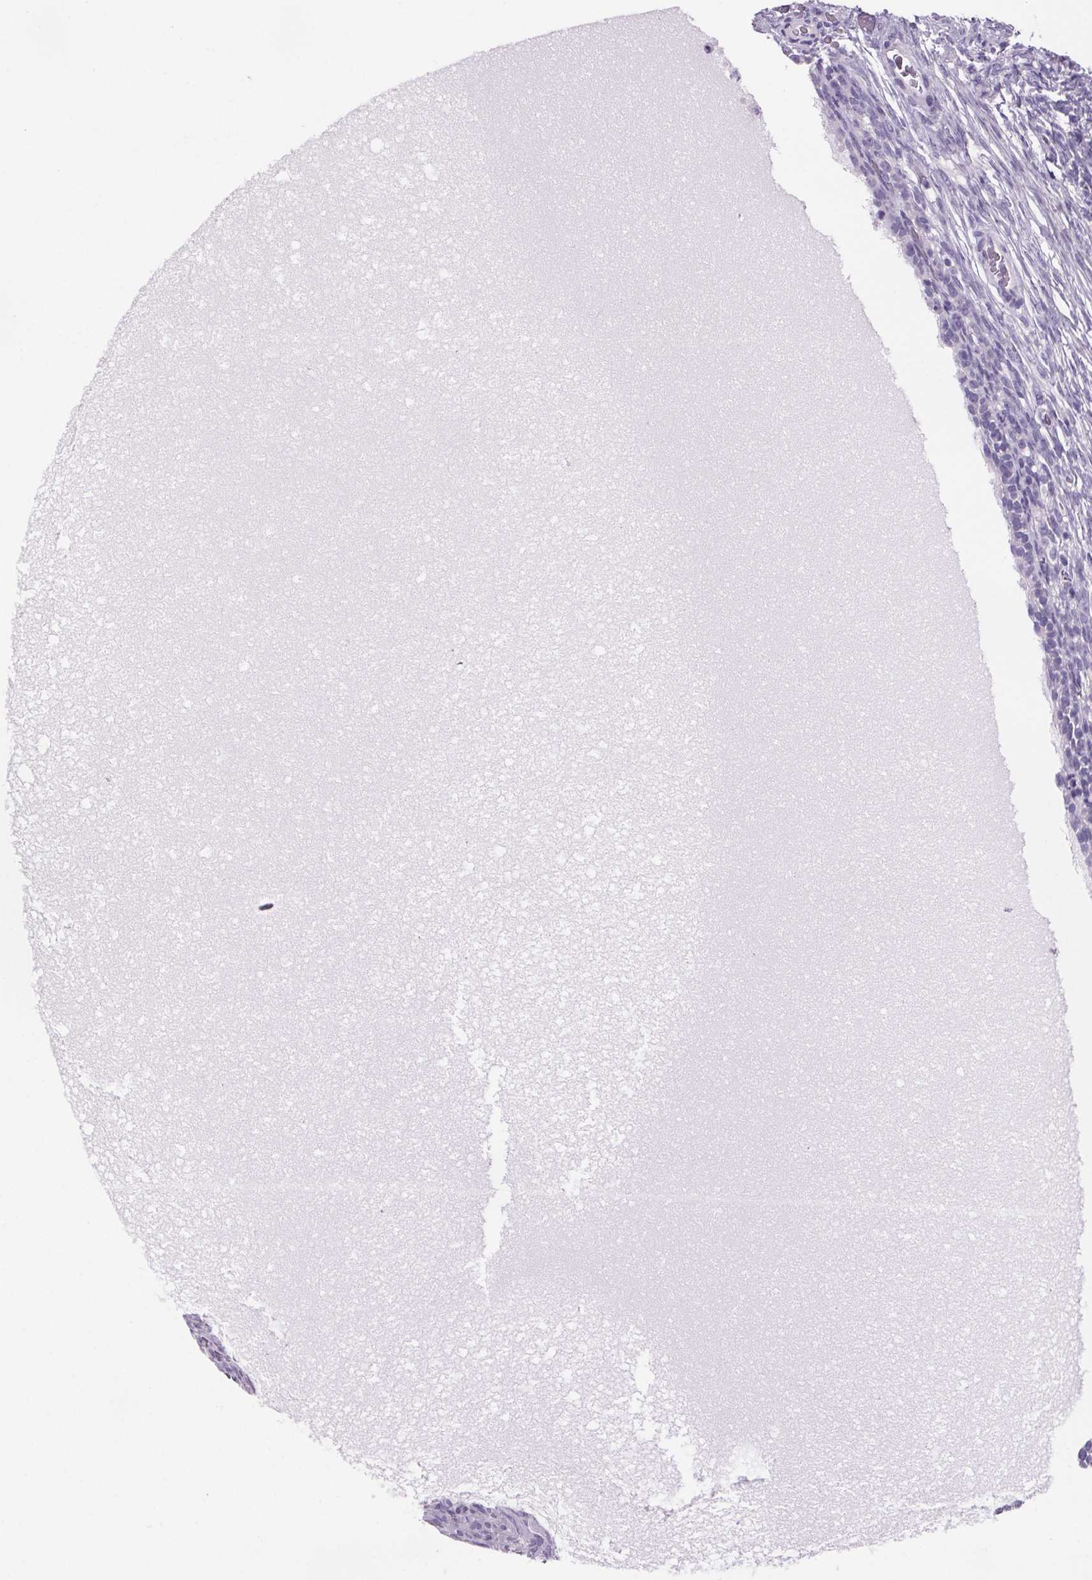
{"staining": {"intensity": "negative", "quantity": "none", "location": "none"}, "tissue": "ovary", "cell_type": "Follicle cells", "image_type": "normal", "snomed": [{"axis": "morphology", "description": "Normal tissue, NOS"}, {"axis": "topography", "description": "Ovary"}], "caption": "The micrograph shows no staining of follicle cells in unremarkable ovary. (DAB immunohistochemistry with hematoxylin counter stain).", "gene": "CUBN", "patient": {"sex": "female", "age": 34}}